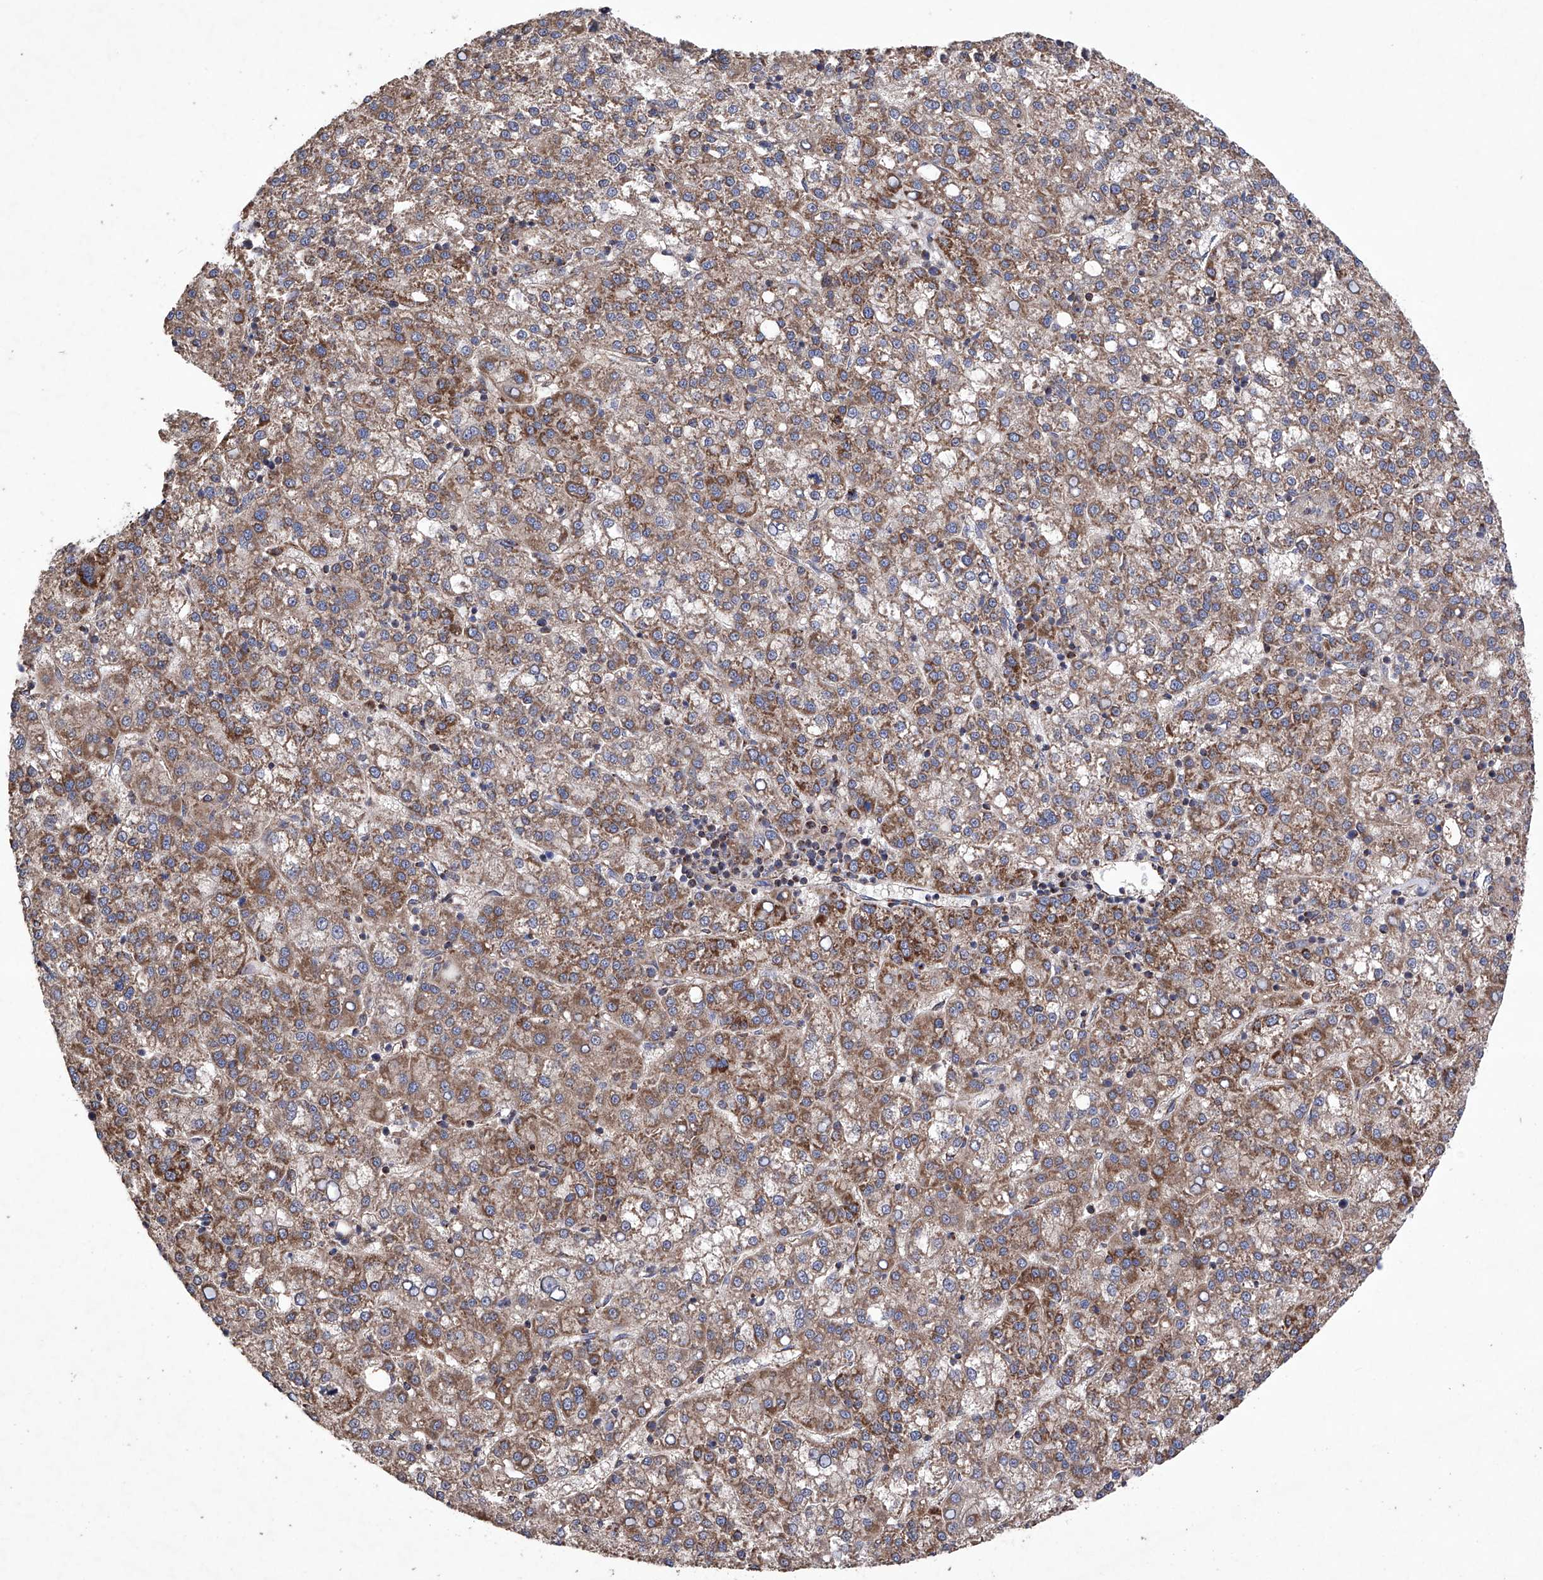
{"staining": {"intensity": "moderate", "quantity": ">75%", "location": "cytoplasmic/membranous"}, "tissue": "liver cancer", "cell_type": "Tumor cells", "image_type": "cancer", "snomed": [{"axis": "morphology", "description": "Carcinoma, Hepatocellular, NOS"}, {"axis": "topography", "description": "Liver"}], "caption": "Protein staining demonstrates moderate cytoplasmic/membranous positivity in about >75% of tumor cells in liver cancer. The staining was performed using DAB (3,3'-diaminobenzidine), with brown indicating positive protein expression. Nuclei are stained blue with hematoxylin.", "gene": "EFCAB2", "patient": {"sex": "female", "age": 58}}